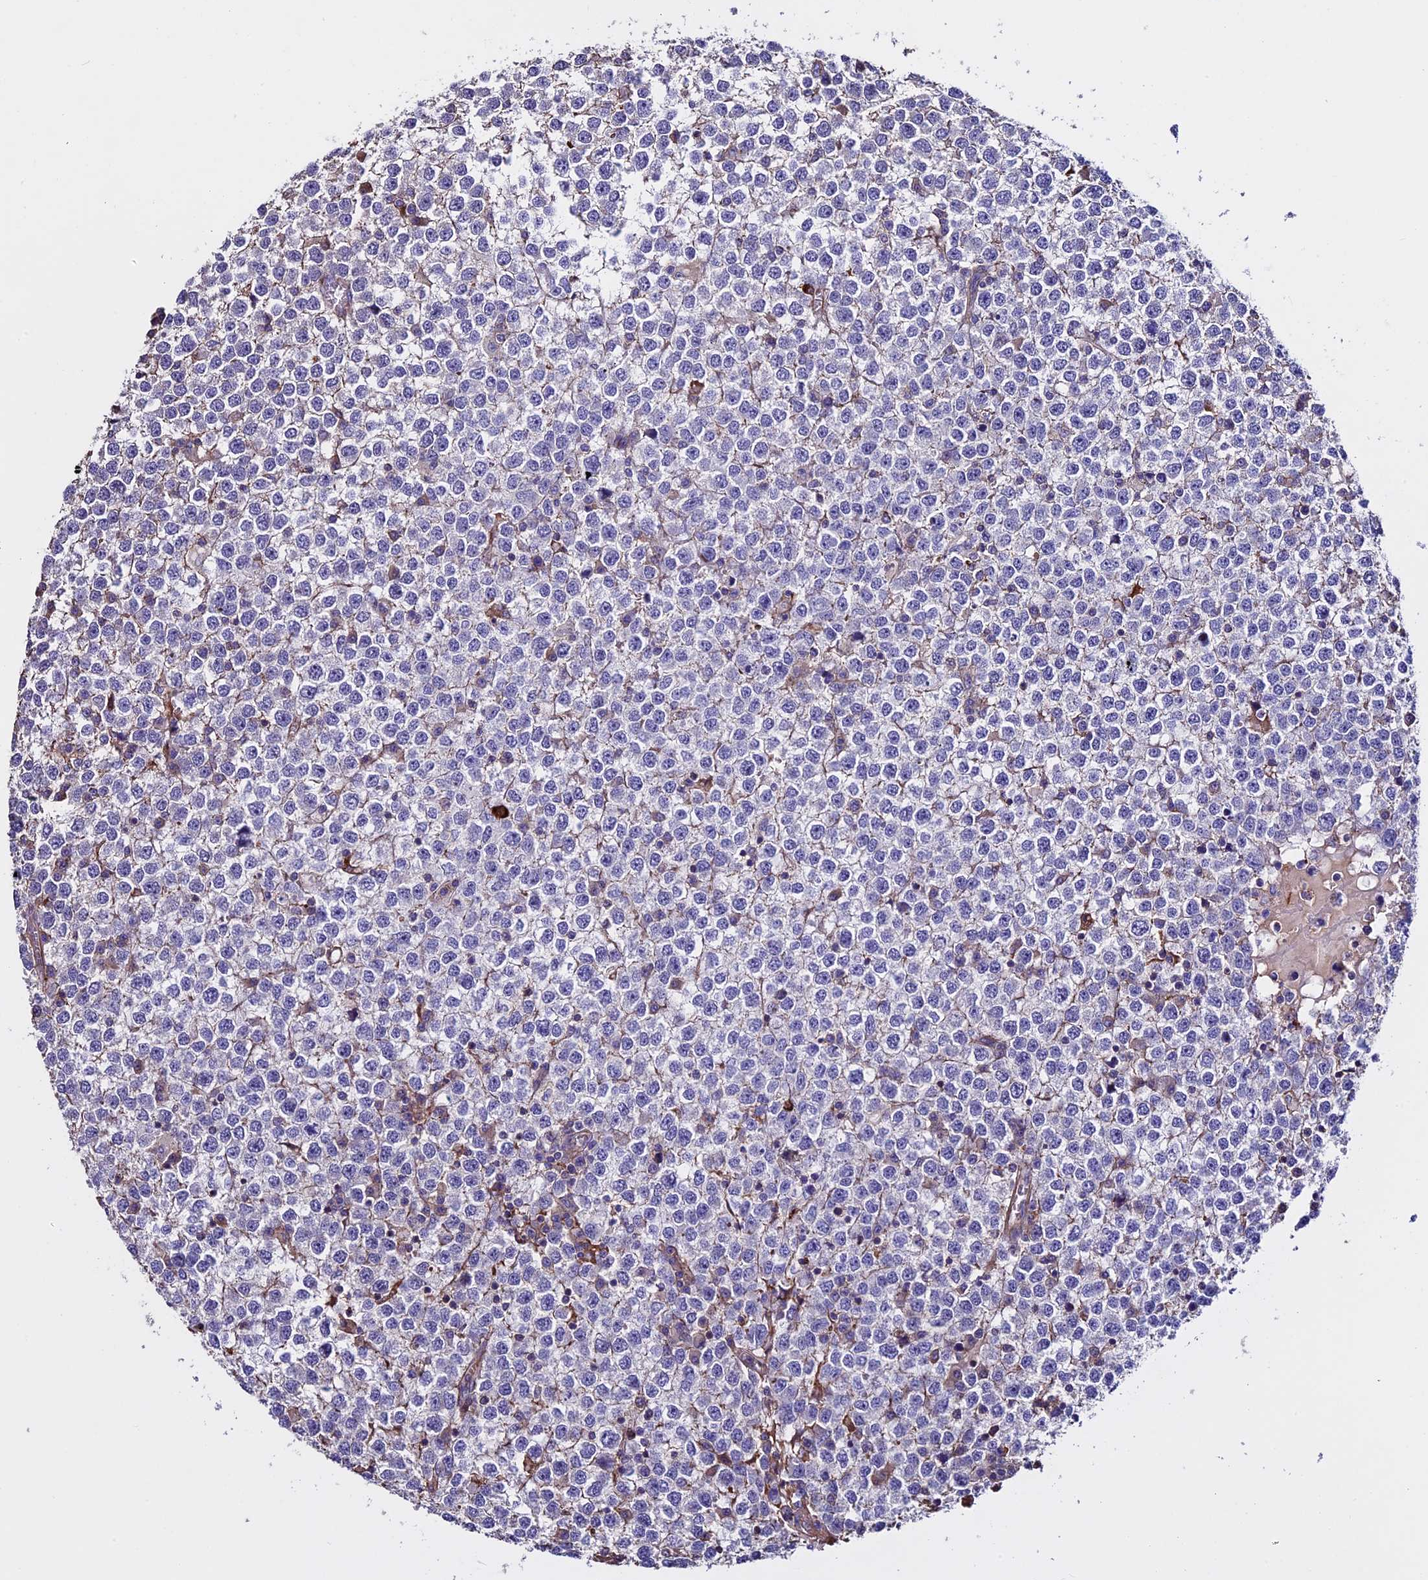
{"staining": {"intensity": "weak", "quantity": "<25%", "location": "cytoplasmic/membranous"}, "tissue": "testis cancer", "cell_type": "Tumor cells", "image_type": "cancer", "snomed": [{"axis": "morphology", "description": "Seminoma, NOS"}, {"axis": "topography", "description": "Testis"}], "caption": "The micrograph displays no staining of tumor cells in testis cancer (seminoma).", "gene": "EVA1B", "patient": {"sex": "male", "age": 65}}